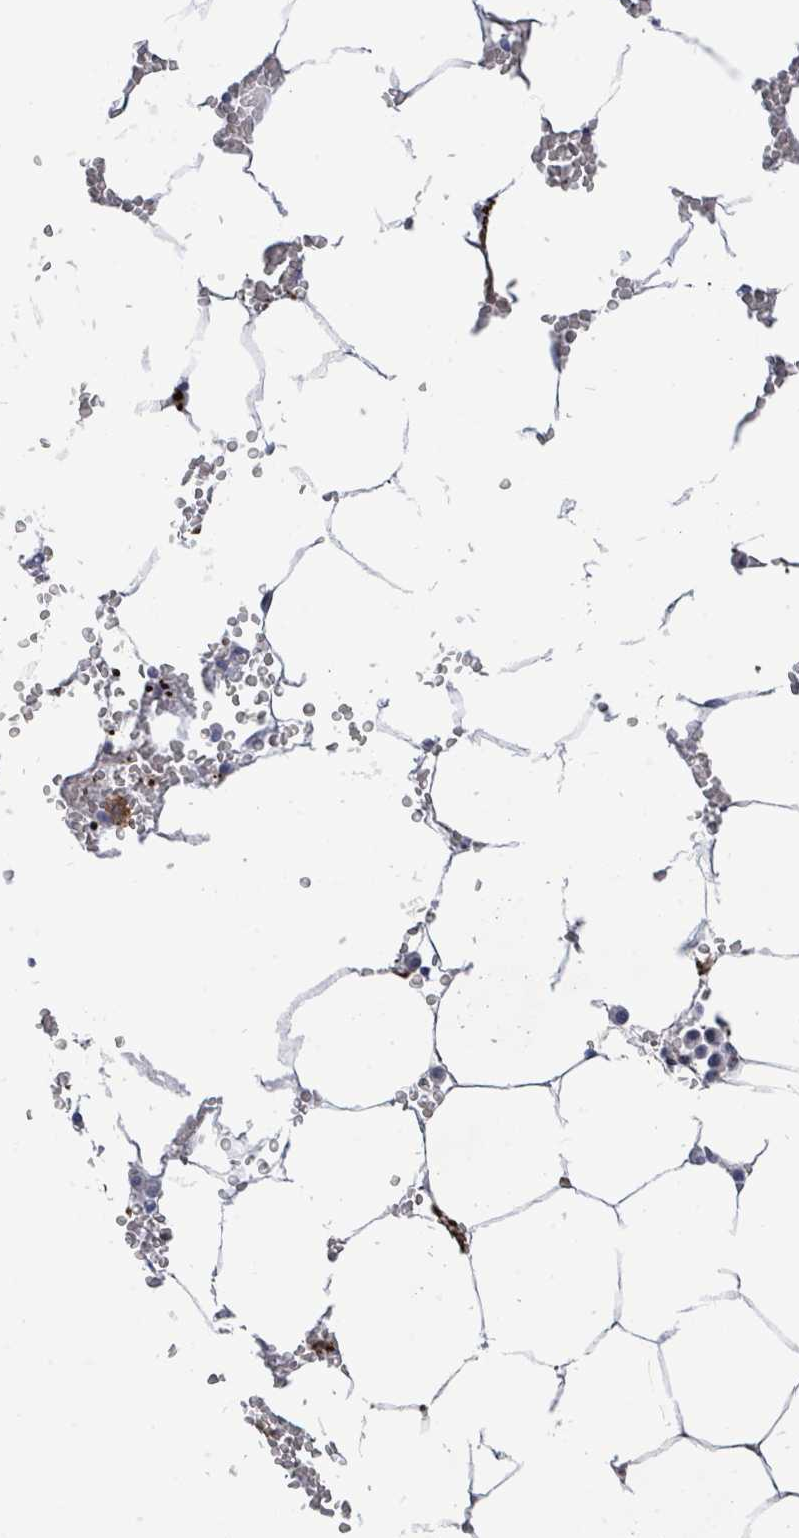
{"staining": {"intensity": "strong", "quantity": "<25%", "location": "cytoplasmic/membranous"}, "tissue": "bone marrow", "cell_type": "Hematopoietic cells", "image_type": "normal", "snomed": [{"axis": "morphology", "description": "Normal tissue, NOS"}, {"axis": "topography", "description": "Bone marrow"}], "caption": "An image showing strong cytoplasmic/membranous staining in about <25% of hematopoietic cells in benign bone marrow, as visualized by brown immunohistochemical staining.", "gene": "CT45A10", "patient": {"sex": "male", "age": 70}}